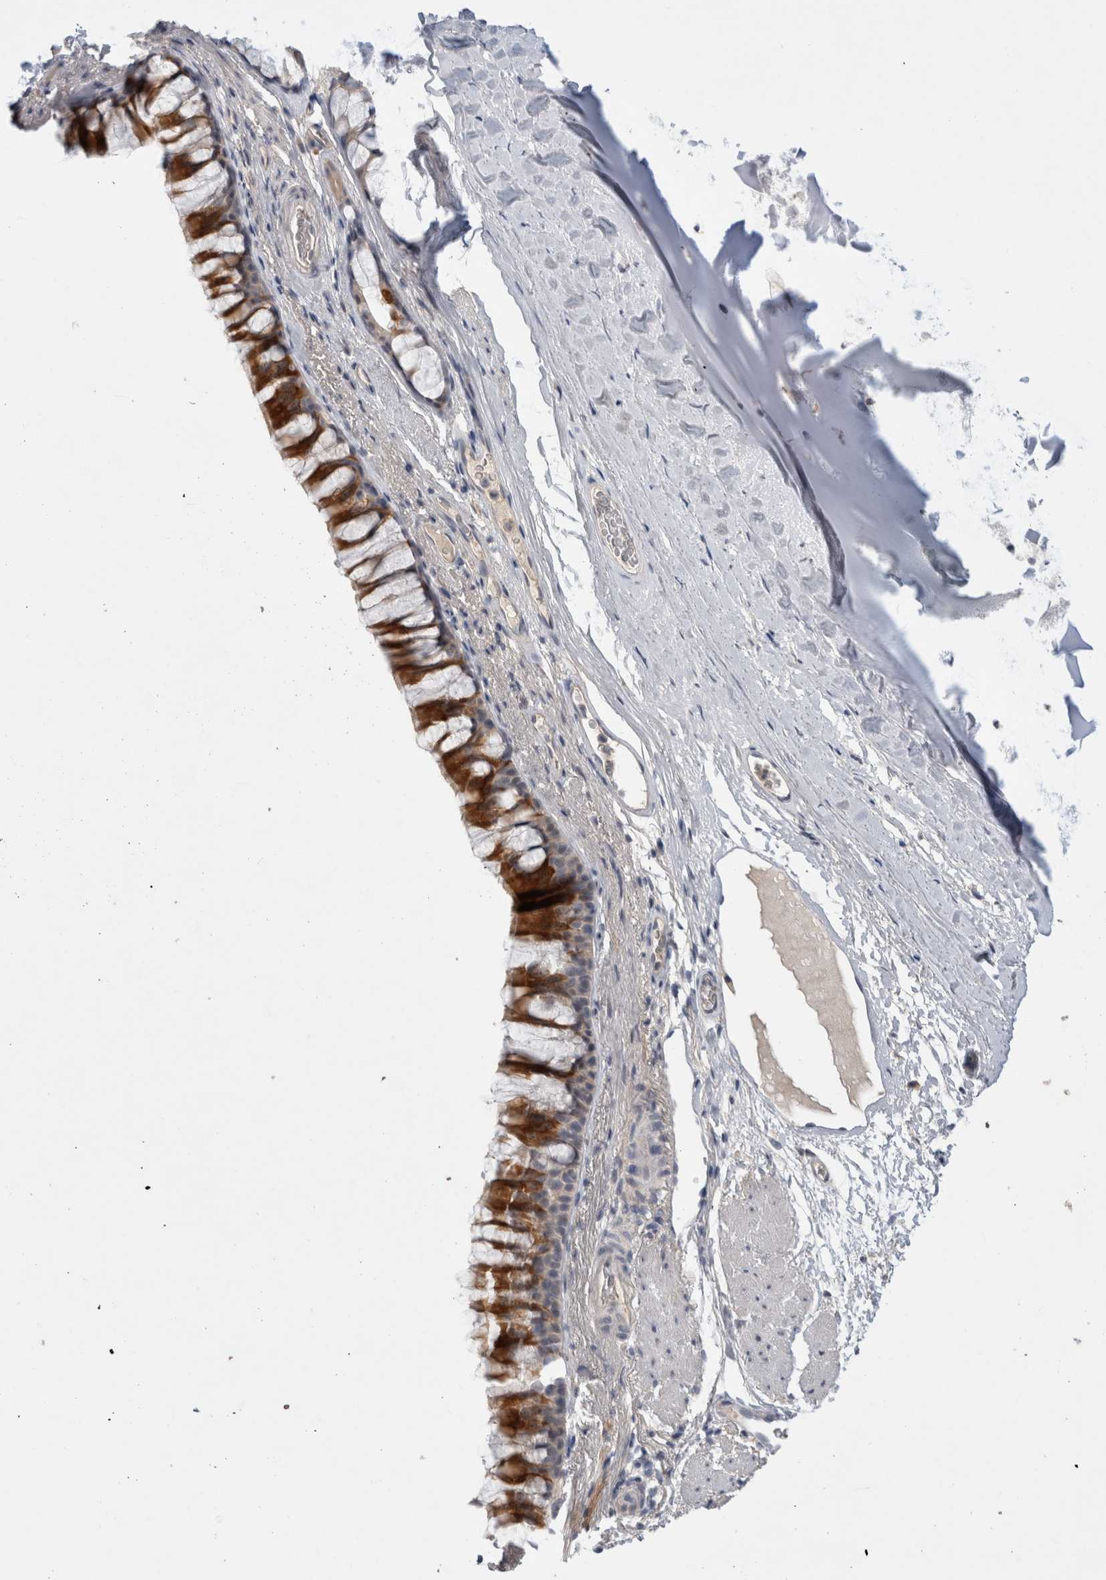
{"staining": {"intensity": "strong", "quantity": ">75%", "location": "cytoplasmic/membranous"}, "tissue": "bronchus", "cell_type": "Respiratory epithelial cells", "image_type": "normal", "snomed": [{"axis": "morphology", "description": "Normal tissue, NOS"}, {"axis": "topography", "description": "Cartilage tissue"}, {"axis": "topography", "description": "Bronchus"}], "caption": "DAB (3,3'-diaminobenzidine) immunohistochemical staining of benign human bronchus reveals strong cytoplasmic/membranous protein positivity in approximately >75% of respiratory epithelial cells.", "gene": "CERS3", "patient": {"sex": "female", "age": 53}}